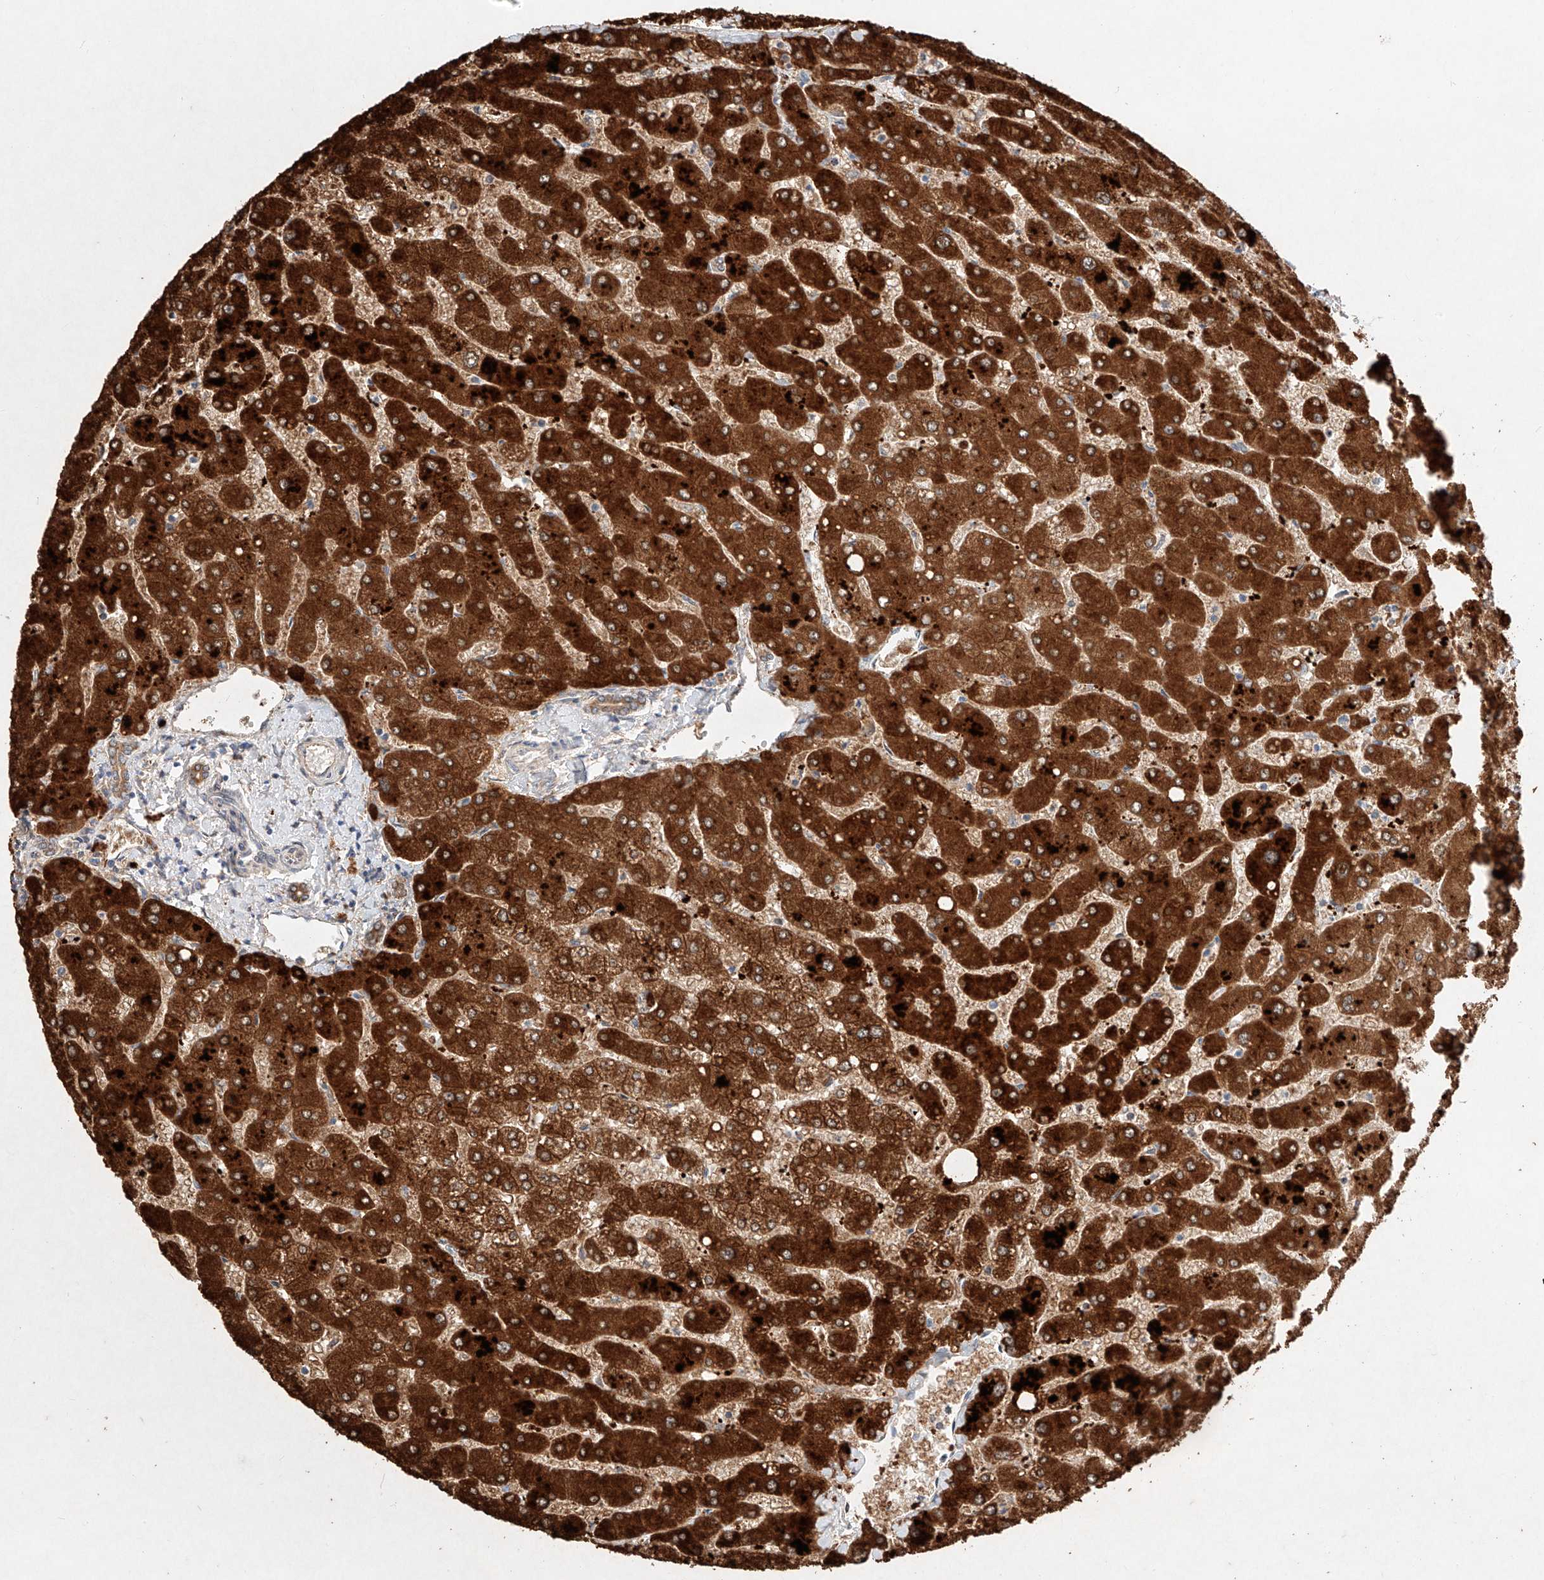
{"staining": {"intensity": "moderate", "quantity": ">75%", "location": "cytoplasmic/membranous"}, "tissue": "liver", "cell_type": "Cholangiocytes", "image_type": "normal", "snomed": [{"axis": "morphology", "description": "Normal tissue, NOS"}, {"axis": "topography", "description": "Liver"}], "caption": "Immunohistochemical staining of unremarkable liver shows moderate cytoplasmic/membranous protein positivity in approximately >75% of cholangiocytes. The staining was performed using DAB (3,3'-diaminobenzidine), with brown indicating positive protein expression. Nuclei are stained blue with hematoxylin.", "gene": "C6orf62", "patient": {"sex": "male", "age": 55}}